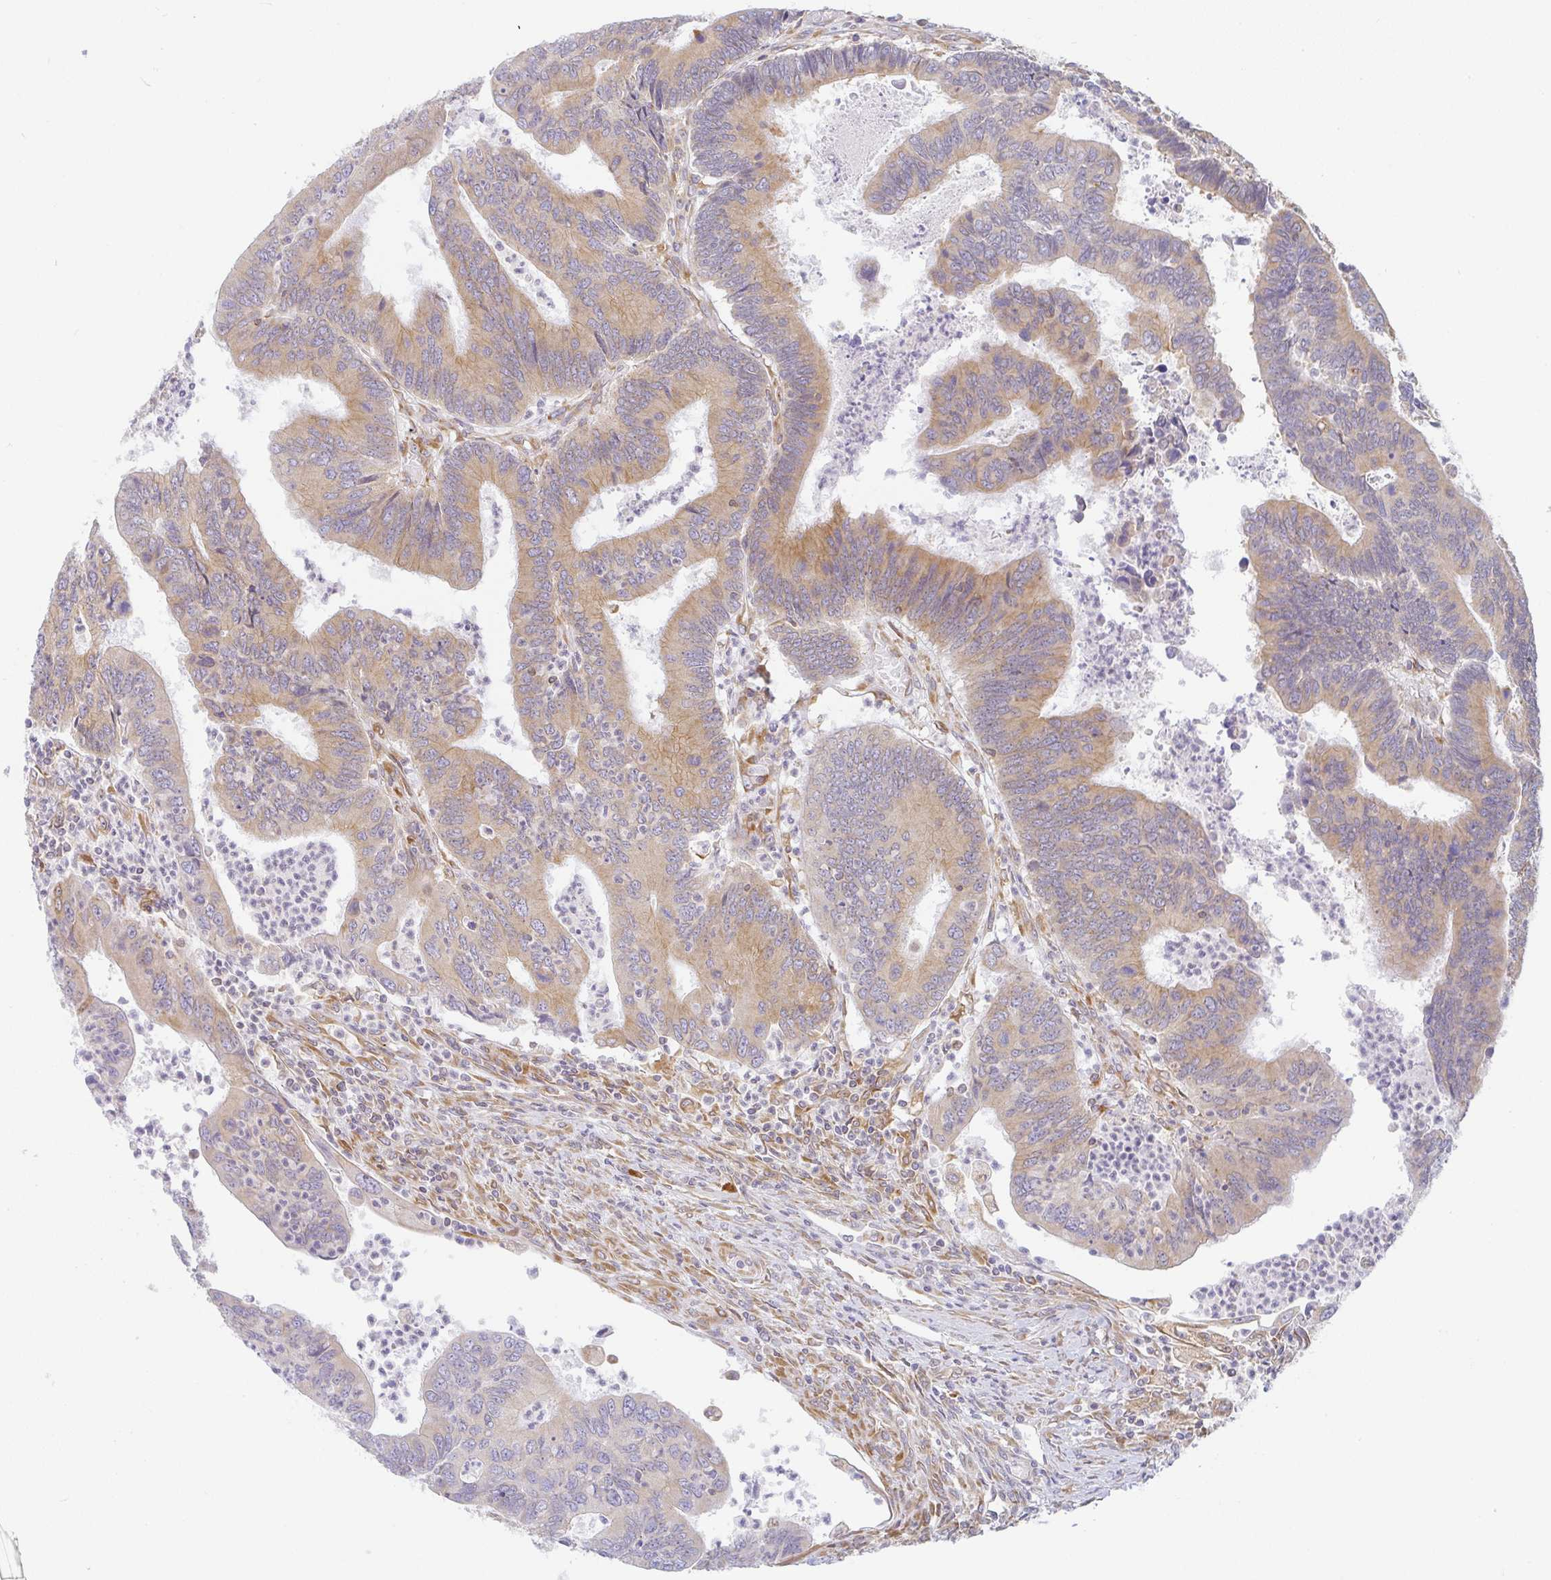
{"staining": {"intensity": "moderate", "quantity": "25%-75%", "location": "cytoplasmic/membranous"}, "tissue": "colorectal cancer", "cell_type": "Tumor cells", "image_type": "cancer", "snomed": [{"axis": "morphology", "description": "Adenocarcinoma, NOS"}, {"axis": "topography", "description": "Colon"}], "caption": "Colorectal cancer stained with DAB (3,3'-diaminobenzidine) immunohistochemistry exhibits medium levels of moderate cytoplasmic/membranous expression in about 25%-75% of tumor cells.", "gene": "DERL2", "patient": {"sex": "female", "age": 67}}